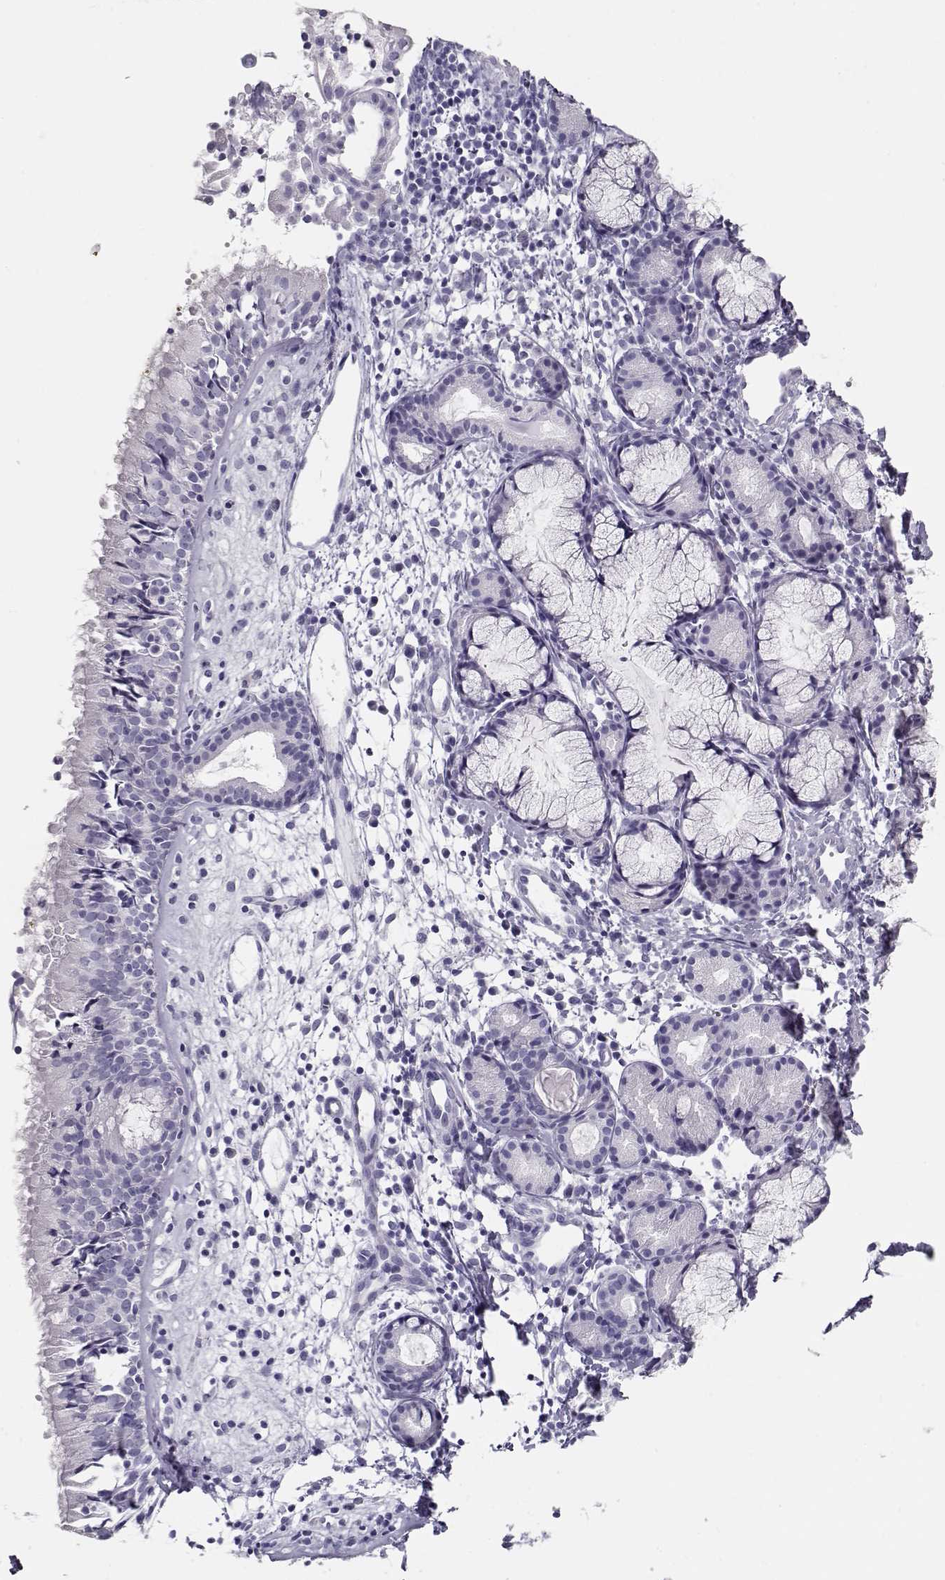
{"staining": {"intensity": "negative", "quantity": "none", "location": "none"}, "tissue": "nasopharynx", "cell_type": "Respiratory epithelial cells", "image_type": "normal", "snomed": [{"axis": "morphology", "description": "Normal tissue, NOS"}, {"axis": "topography", "description": "Nasopharynx"}], "caption": "Image shows no protein staining in respiratory epithelial cells of benign nasopharynx. Brightfield microscopy of immunohistochemistry stained with DAB (3,3'-diaminobenzidine) (brown) and hematoxylin (blue), captured at high magnification.", "gene": "MAGEC1", "patient": {"sex": "male", "age": 9}}